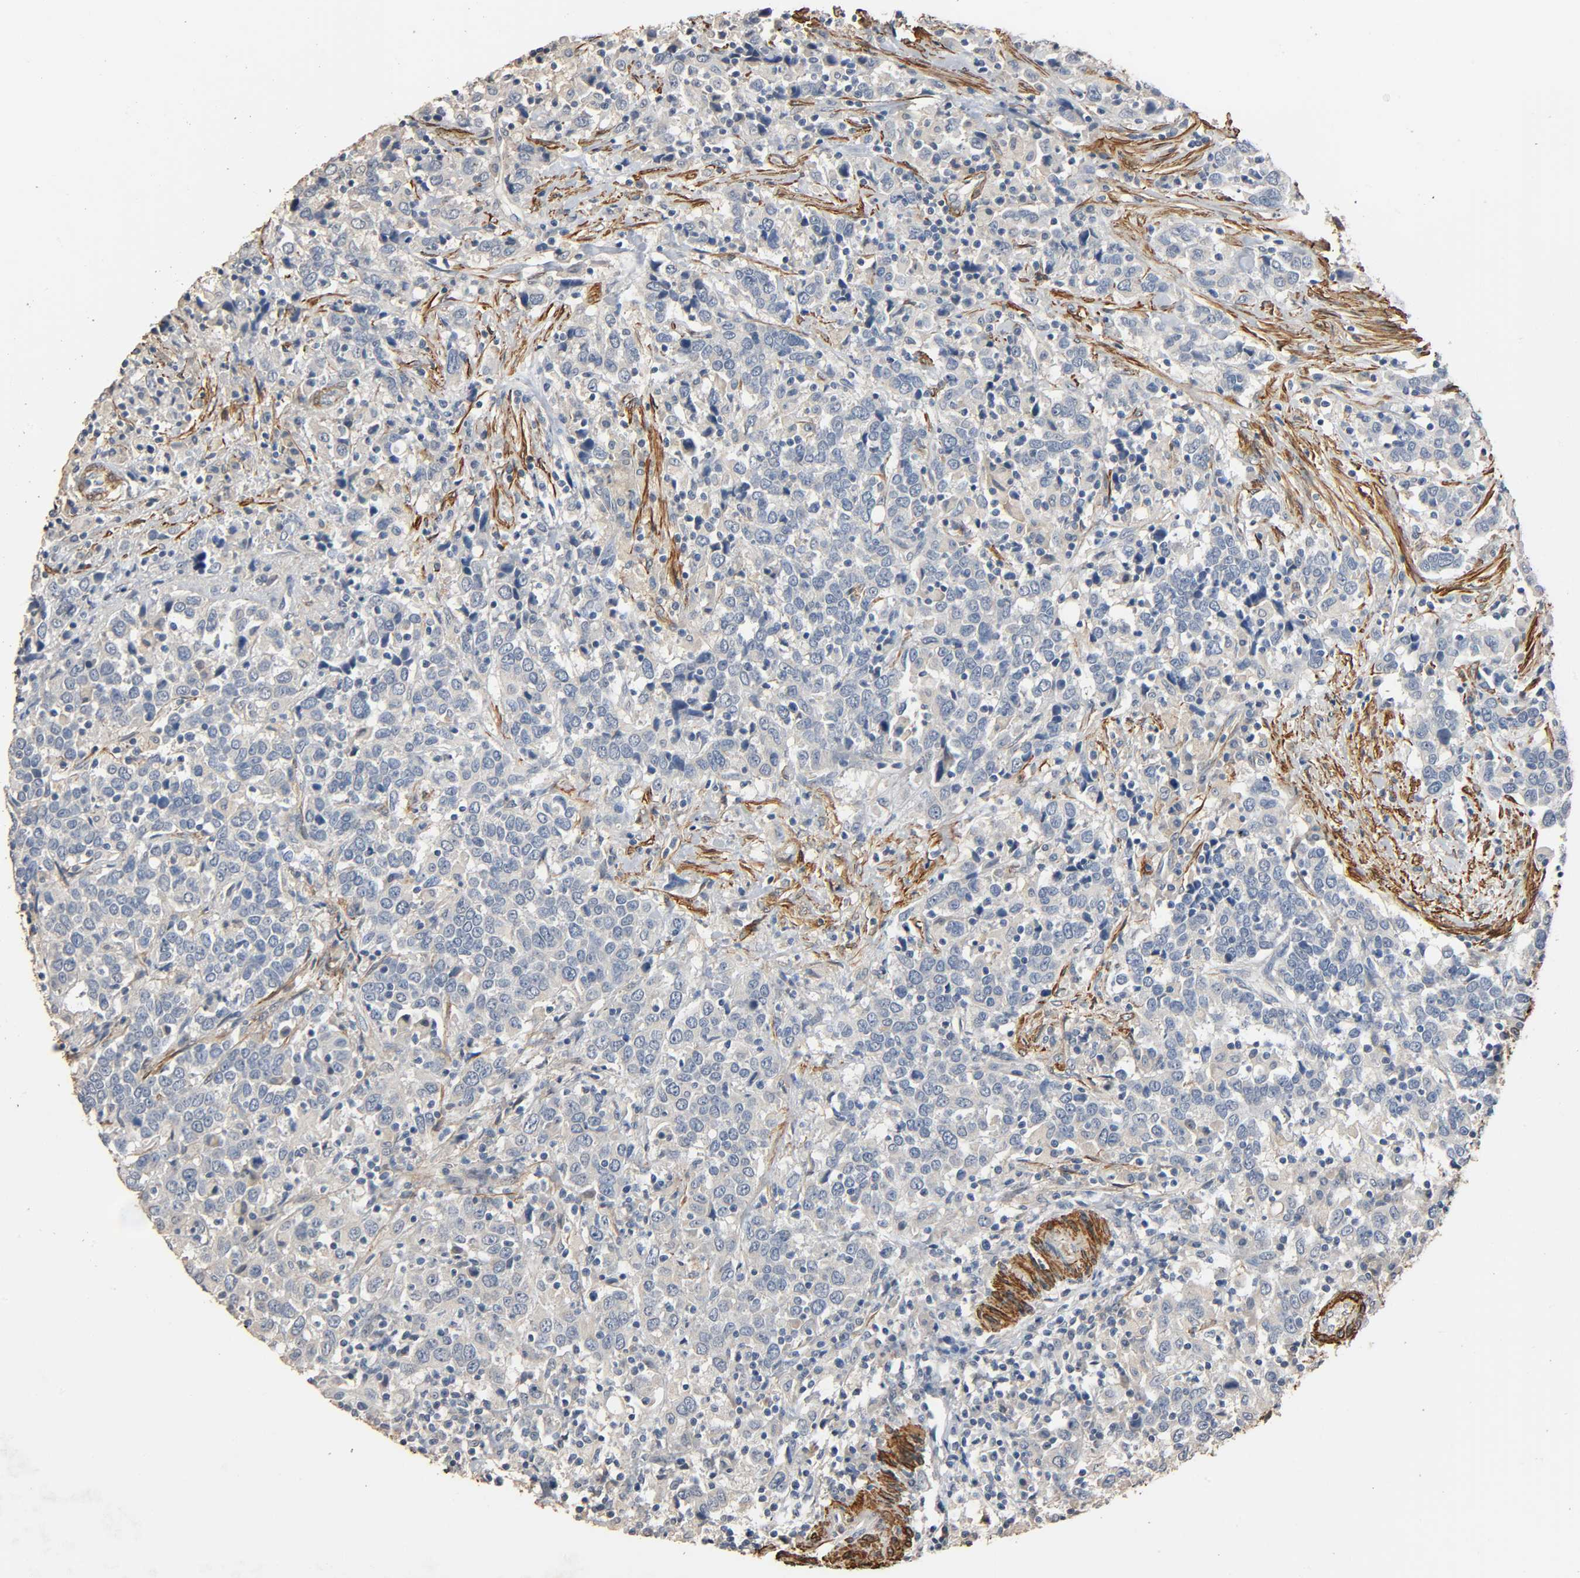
{"staining": {"intensity": "weak", "quantity": ">75%", "location": "cytoplasmic/membranous"}, "tissue": "urothelial cancer", "cell_type": "Tumor cells", "image_type": "cancer", "snomed": [{"axis": "morphology", "description": "Urothelial carcinoma, High grade"}, {"axis": "topography", "description": "Urinary bladder"}], "caption": "The micrograph displays immunohistochemical staining of urothelial cancer. There is weak cytoplasmic/membranous expression is identified in about >75% of tumor cells.", "gene": "GSTA3", "patient": {"sex": "male", "age": 61}}